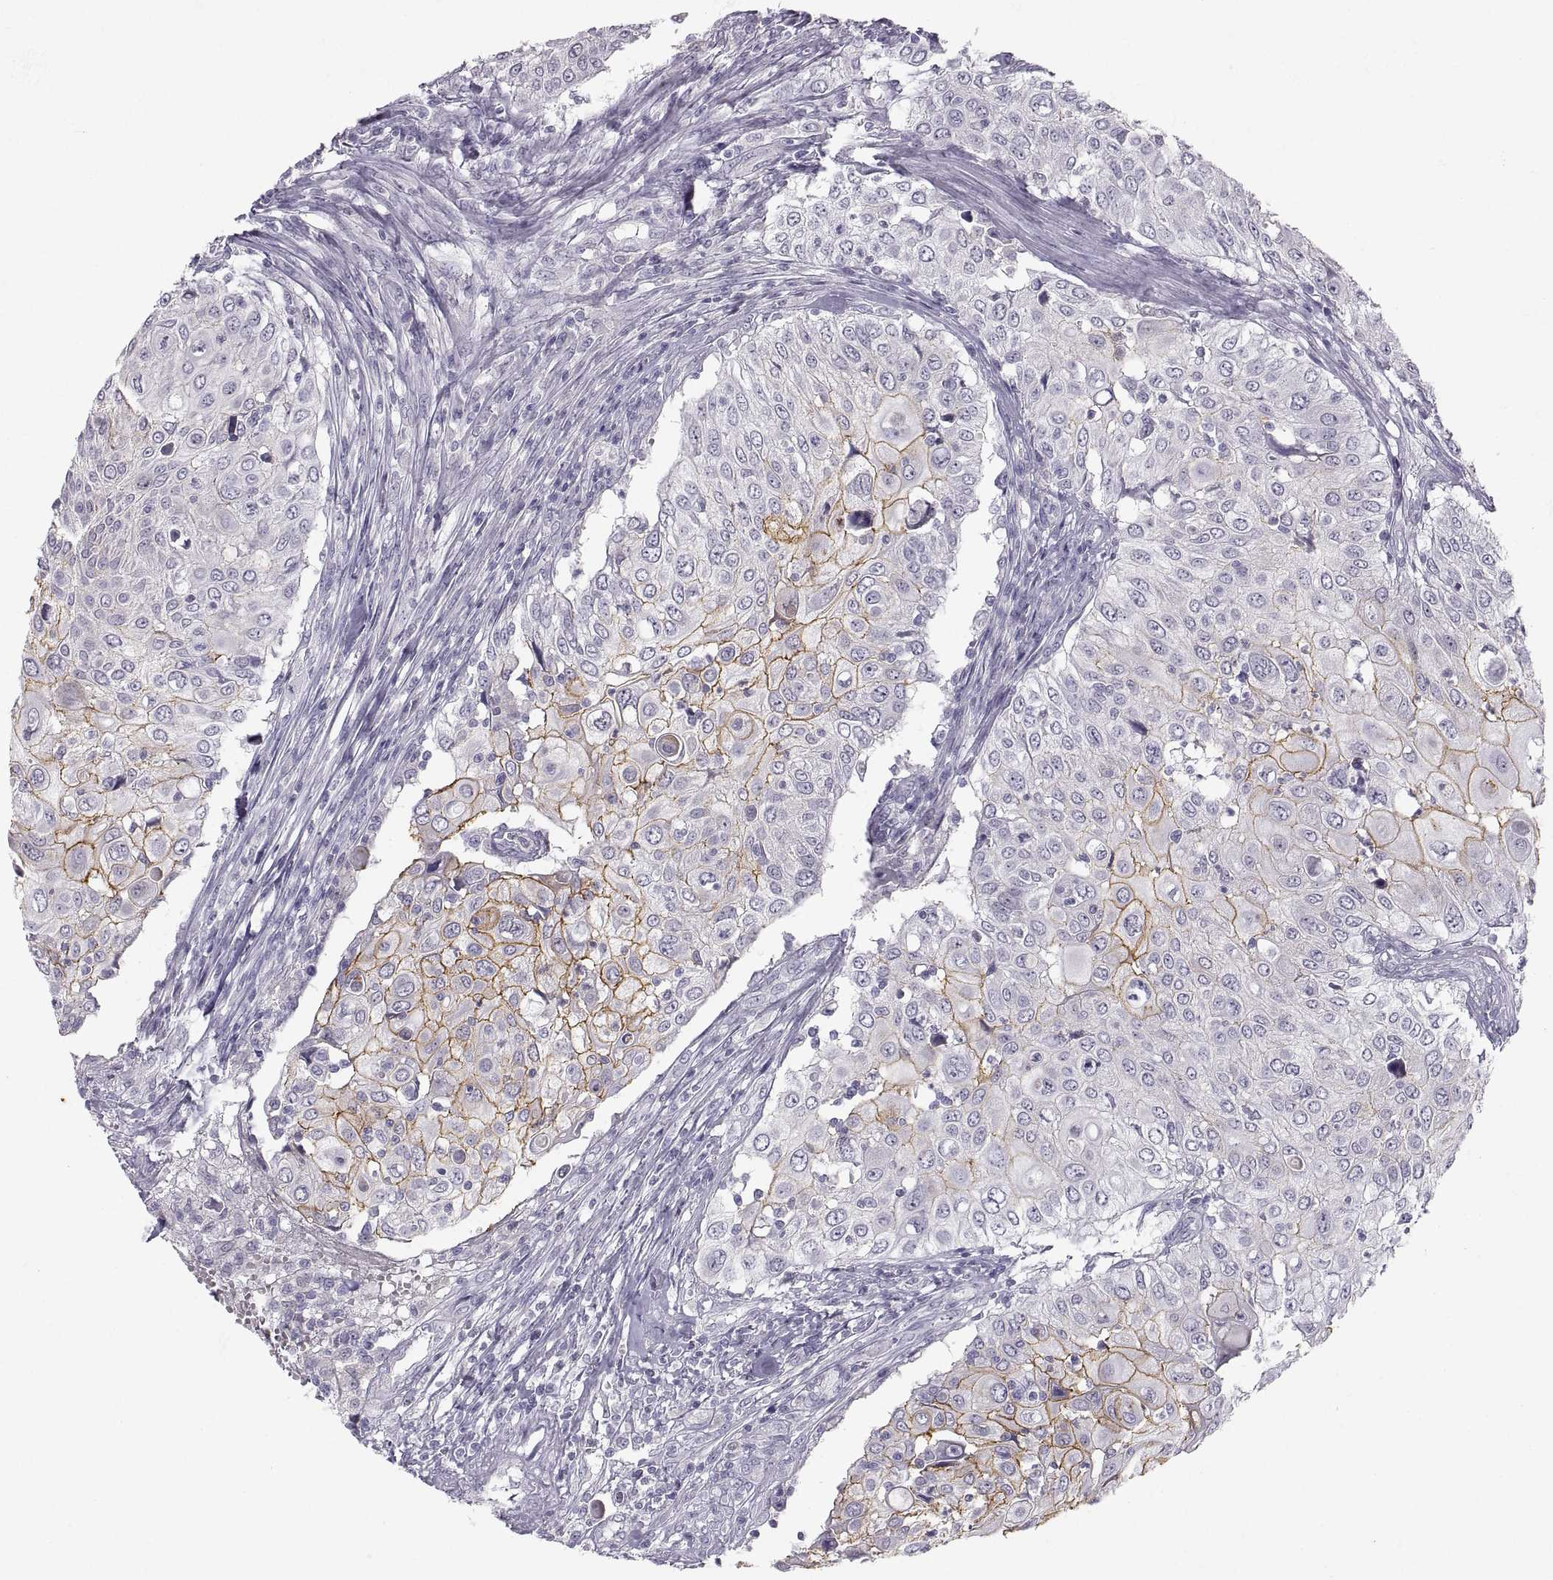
{"staining": {"intensity": "moderate", "quantity": "25%-75%", "location": "cytoplasmic/membranous"}, "tissue": "urothelial cancer", "cell_type": "Tumor cells", "image_type": "cancer", "snomed": [{"axis": "morphology", "description": "Urothelial carcinoma, High grade"}, {"axis": "topography", "description": "Urinary bladder"}], "caption": "High-magnification brightfield microscopy of urothelial cancer stained with DAB (brown) and counterstained with hematoxylin (blue). tumor cells exhibit moderate cytoplasmic/membranous staining is seen in approximately25%-75% of cells.", "gene": "ZNF185", "patient": {"sex": "female", "age": 79}}